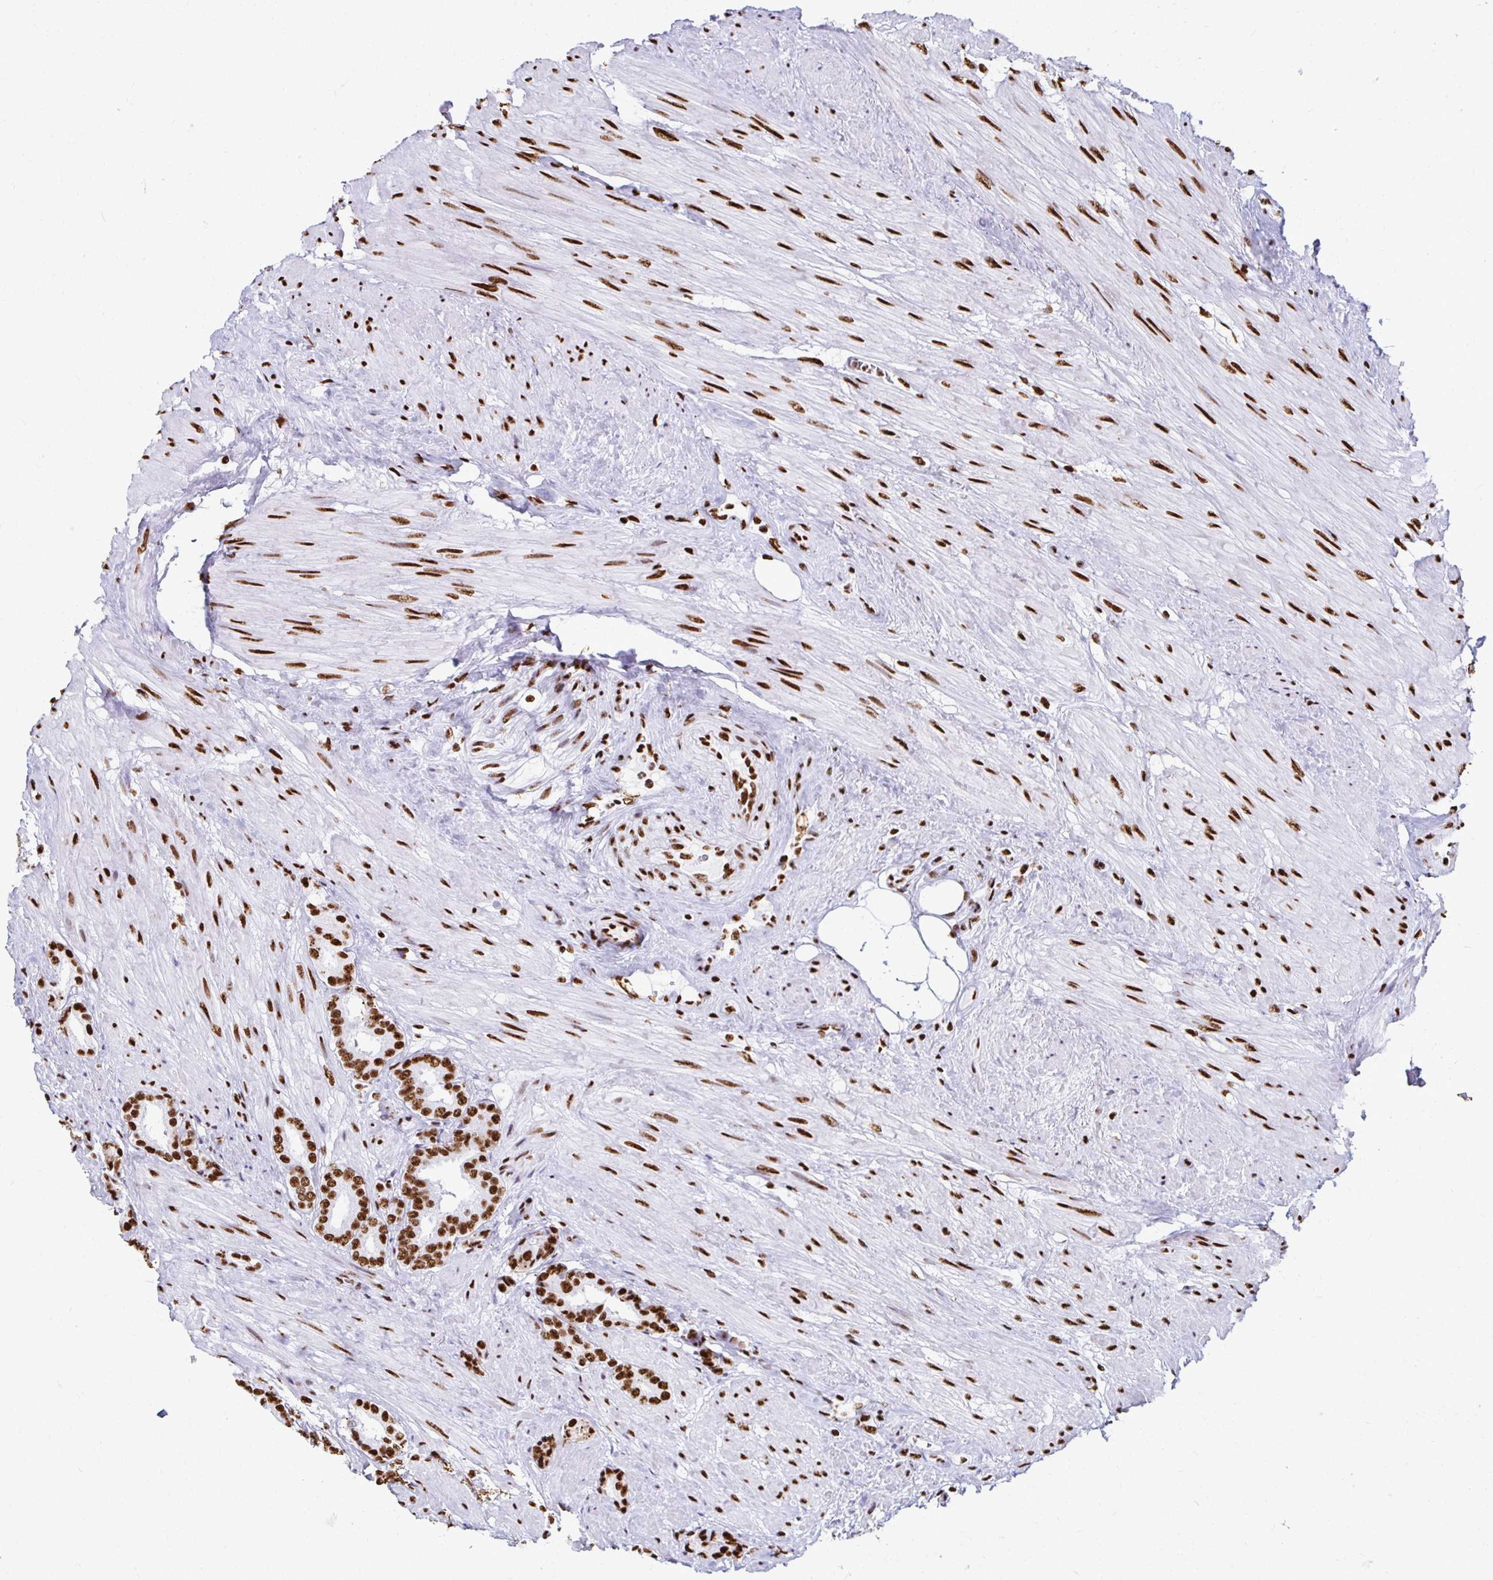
{"staining": {"intensity": "strong", "quantity": ">75%", "location": "nuclear"}, "tissue": "prostate cancer", "cell_type": "Tumor cells", "image_type": "cancer", "snomed": [{"axis": "morphology", "description": "Adenocarcinoma, High grade"}, {"axis": "topography", "description": "Prostate"}], "caption": "The photomicrograph exhibits immunohistochemical staining of prostate cancer (high-grade adenocarcinoma). There is strong nuclear expression is identified in about >75% of tumor cells.", "gene": "NONO", "patient": {"sex": "male", "age": 56}}